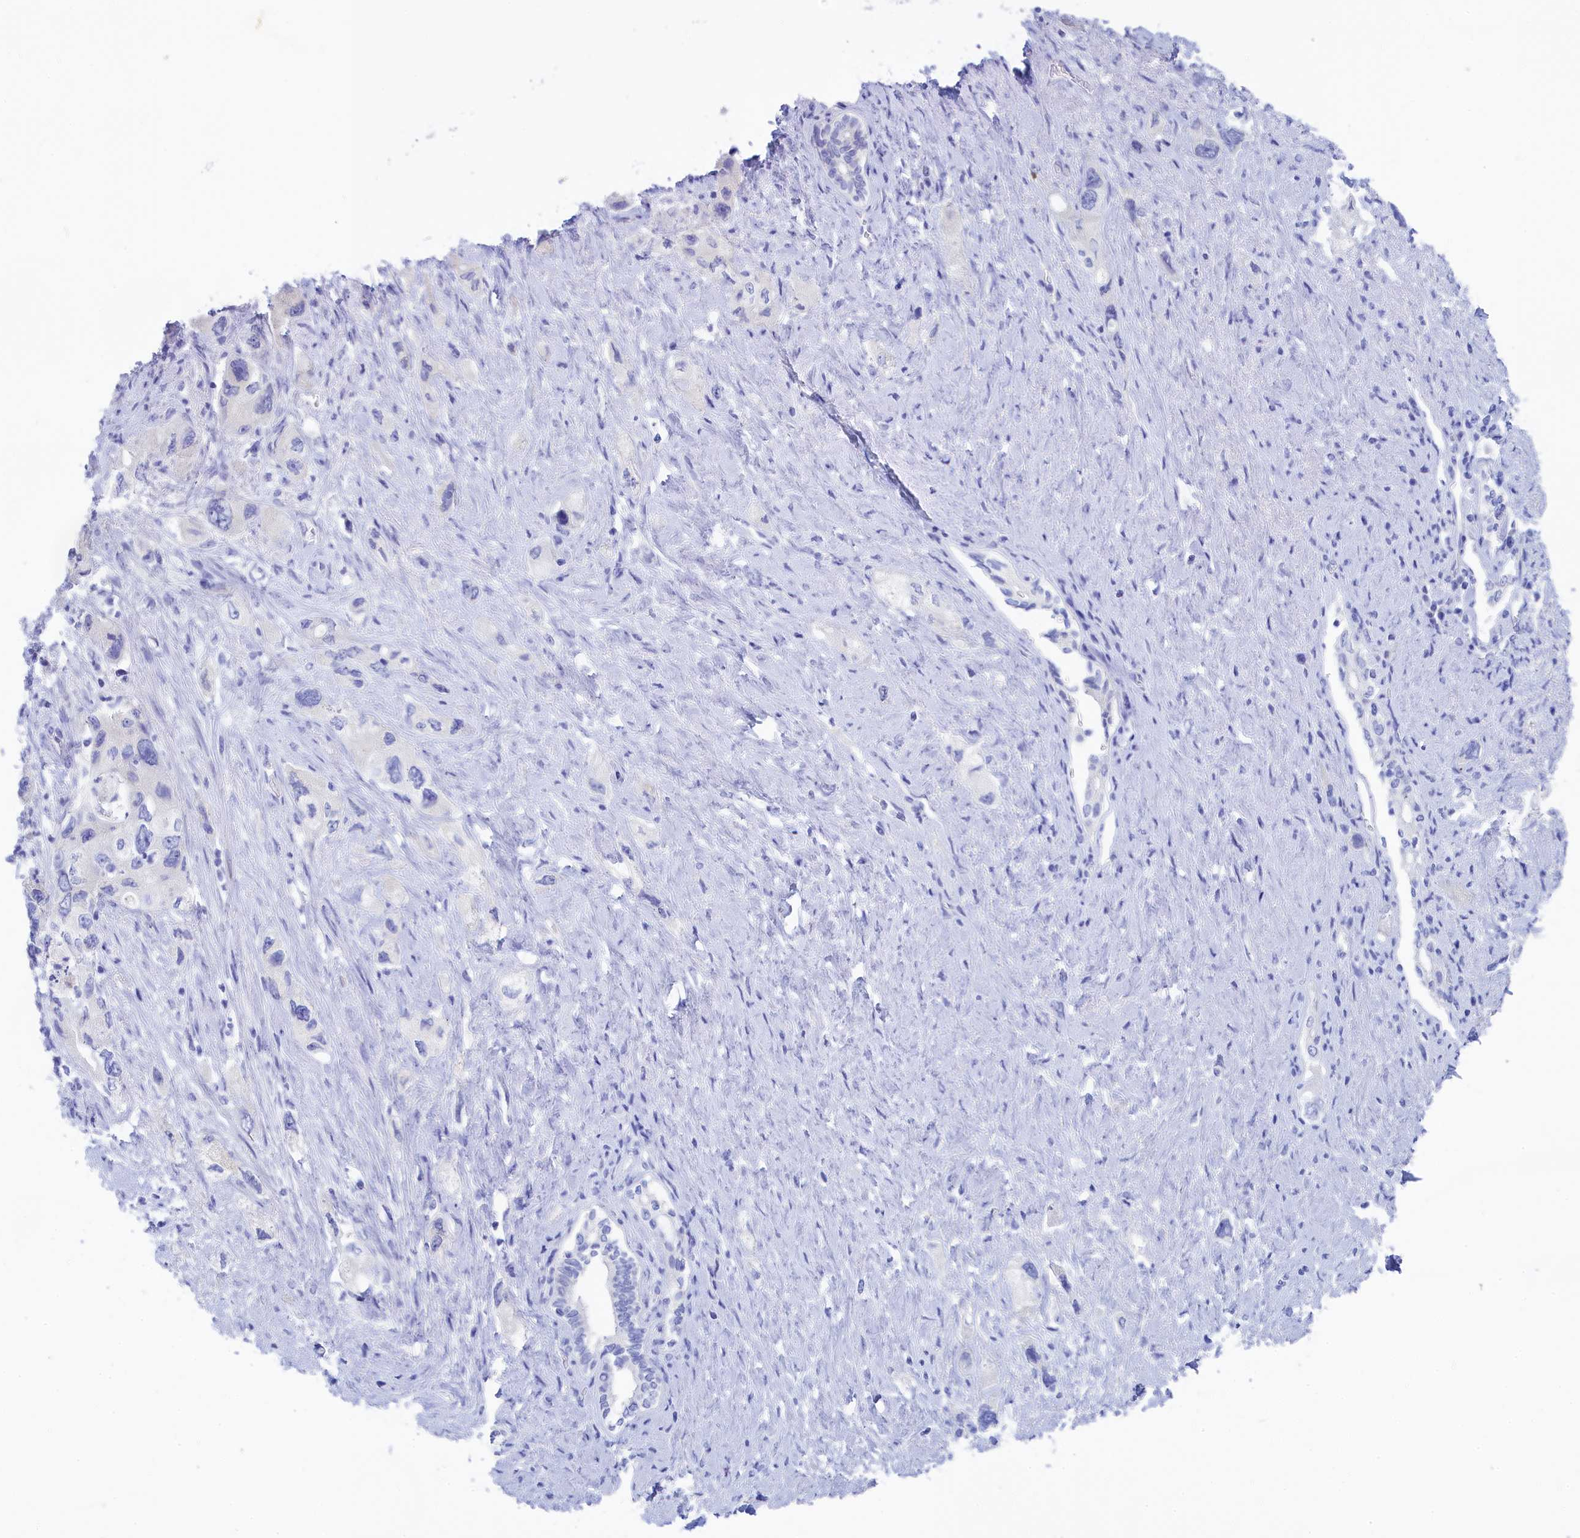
{"staining": {"intensity": "negative", "quantity": "none", "location": "none"}, "tissue": "pancreatic cancer", "cell_type": "Tumor cells", "image_type": "cancer", "snomed": [{"axis": "morphology", "description": "Adenocarcinoma, NOS"}, {"axis": "topography", "description": "Pancreas"}], "caption": "This is an immunohistochemistry (IHC) micrograph of human pancreatic cancer. There is no staining in tumor cells.", "gene": "TRIM10", "patient": {"sex": "female", "age": 73}}